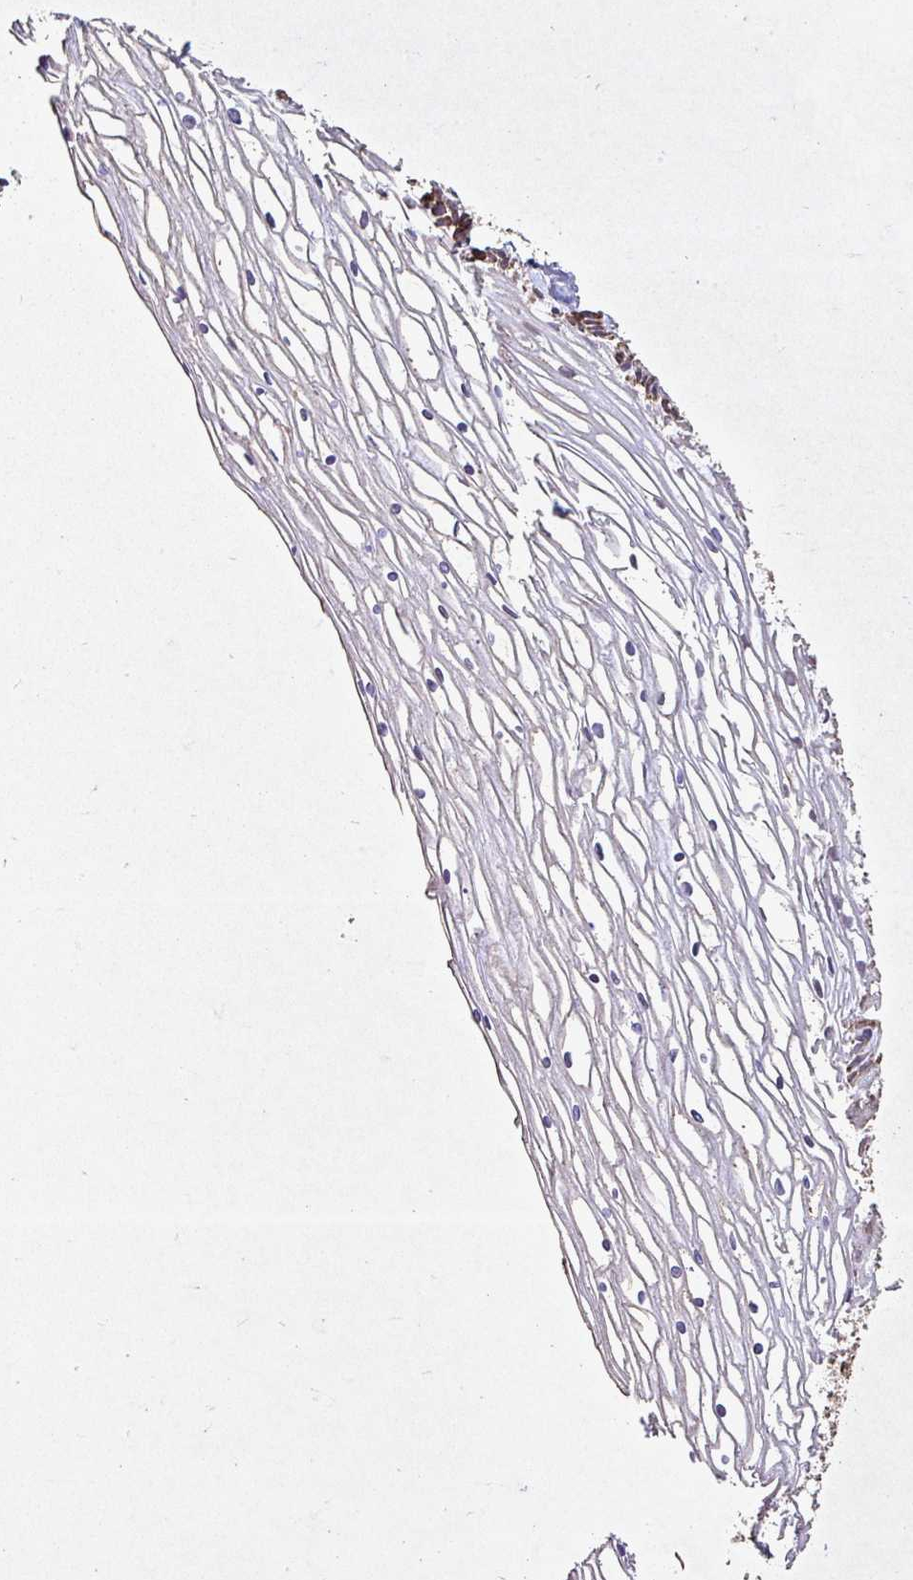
{"staining": {"intensity": "moderate", "quantity": "25%-75%", "location": "cytoplasmic/membranous"}, "tissue": "cervix", "cell_type": "Glandular cells", "image_type": "normal", "snomed": [{"axis": "morphology", "description": "Normal tissue, NOS"}, {"axis": "topography", "description": "Cervix"}], "caption": "DAB immunohistochemical staining of benign cervix demonstrates moderate cytoplasmic/membranous protein expression in approximately 25%-75% of glandular cells. The protein is shown in brown color, while the nuclei are stained blue.", "gene": "AGK", "patient": {"sex": "female", "age": 36}}